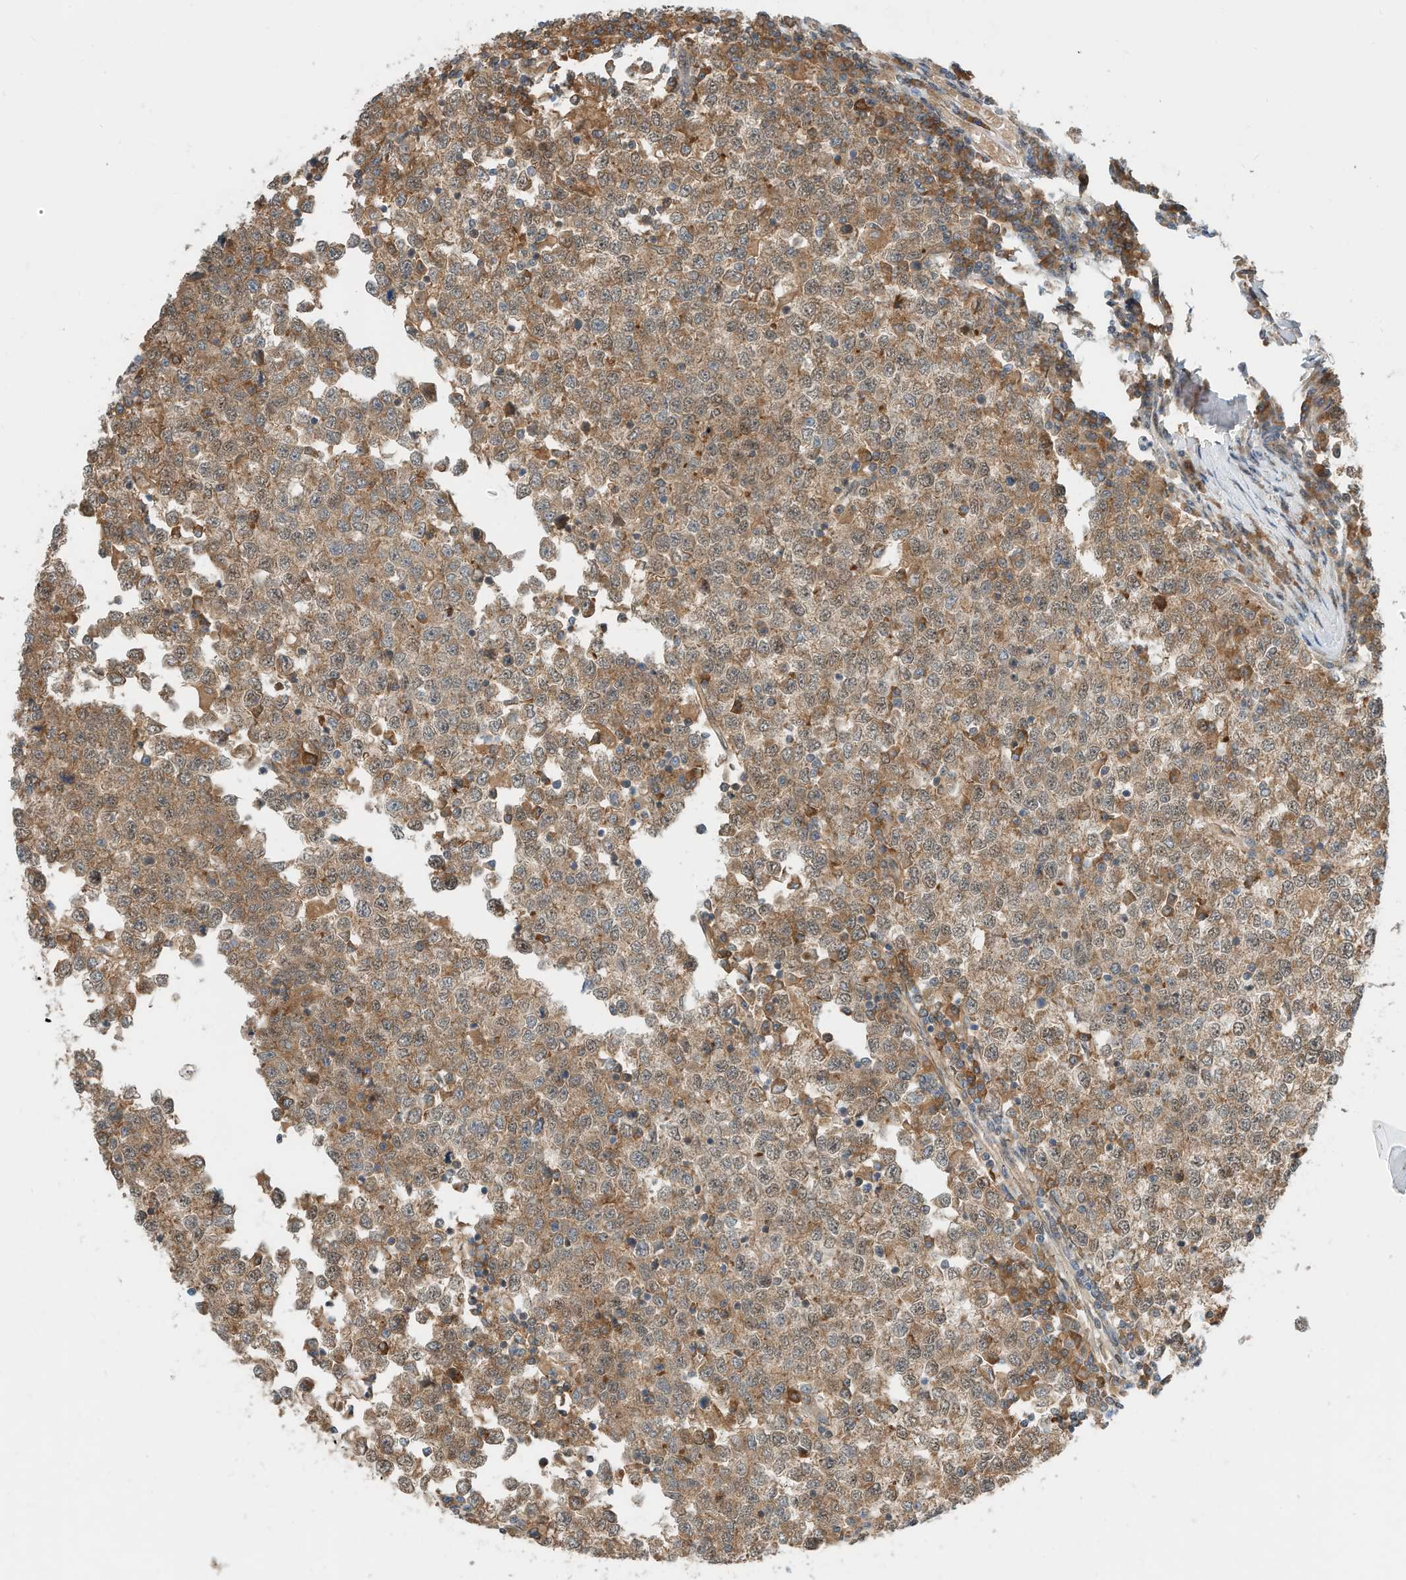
{"staining": {"intensity": "moderate", "quantity": ">75%", "location": "cytoplasmic/membranous"}, "tissue": "testis cancer", "cell_type": "Tumor cells", "image_type": "cancer", "snomed": [{"axis": "morphology", "description": "Seminoma, NOS"}, {"axis": "topography", "description": "Testis"}], "caption": "Protein staining of testis cancer (seminoma) tissue displays moderate cytoplasmic/membranous positivity in about >75% of tumor cells. (IHC, brightfield microscopy, high magnification).", "gene": "CPAMD8", "patient": {"sex": "male", "age": 65}}